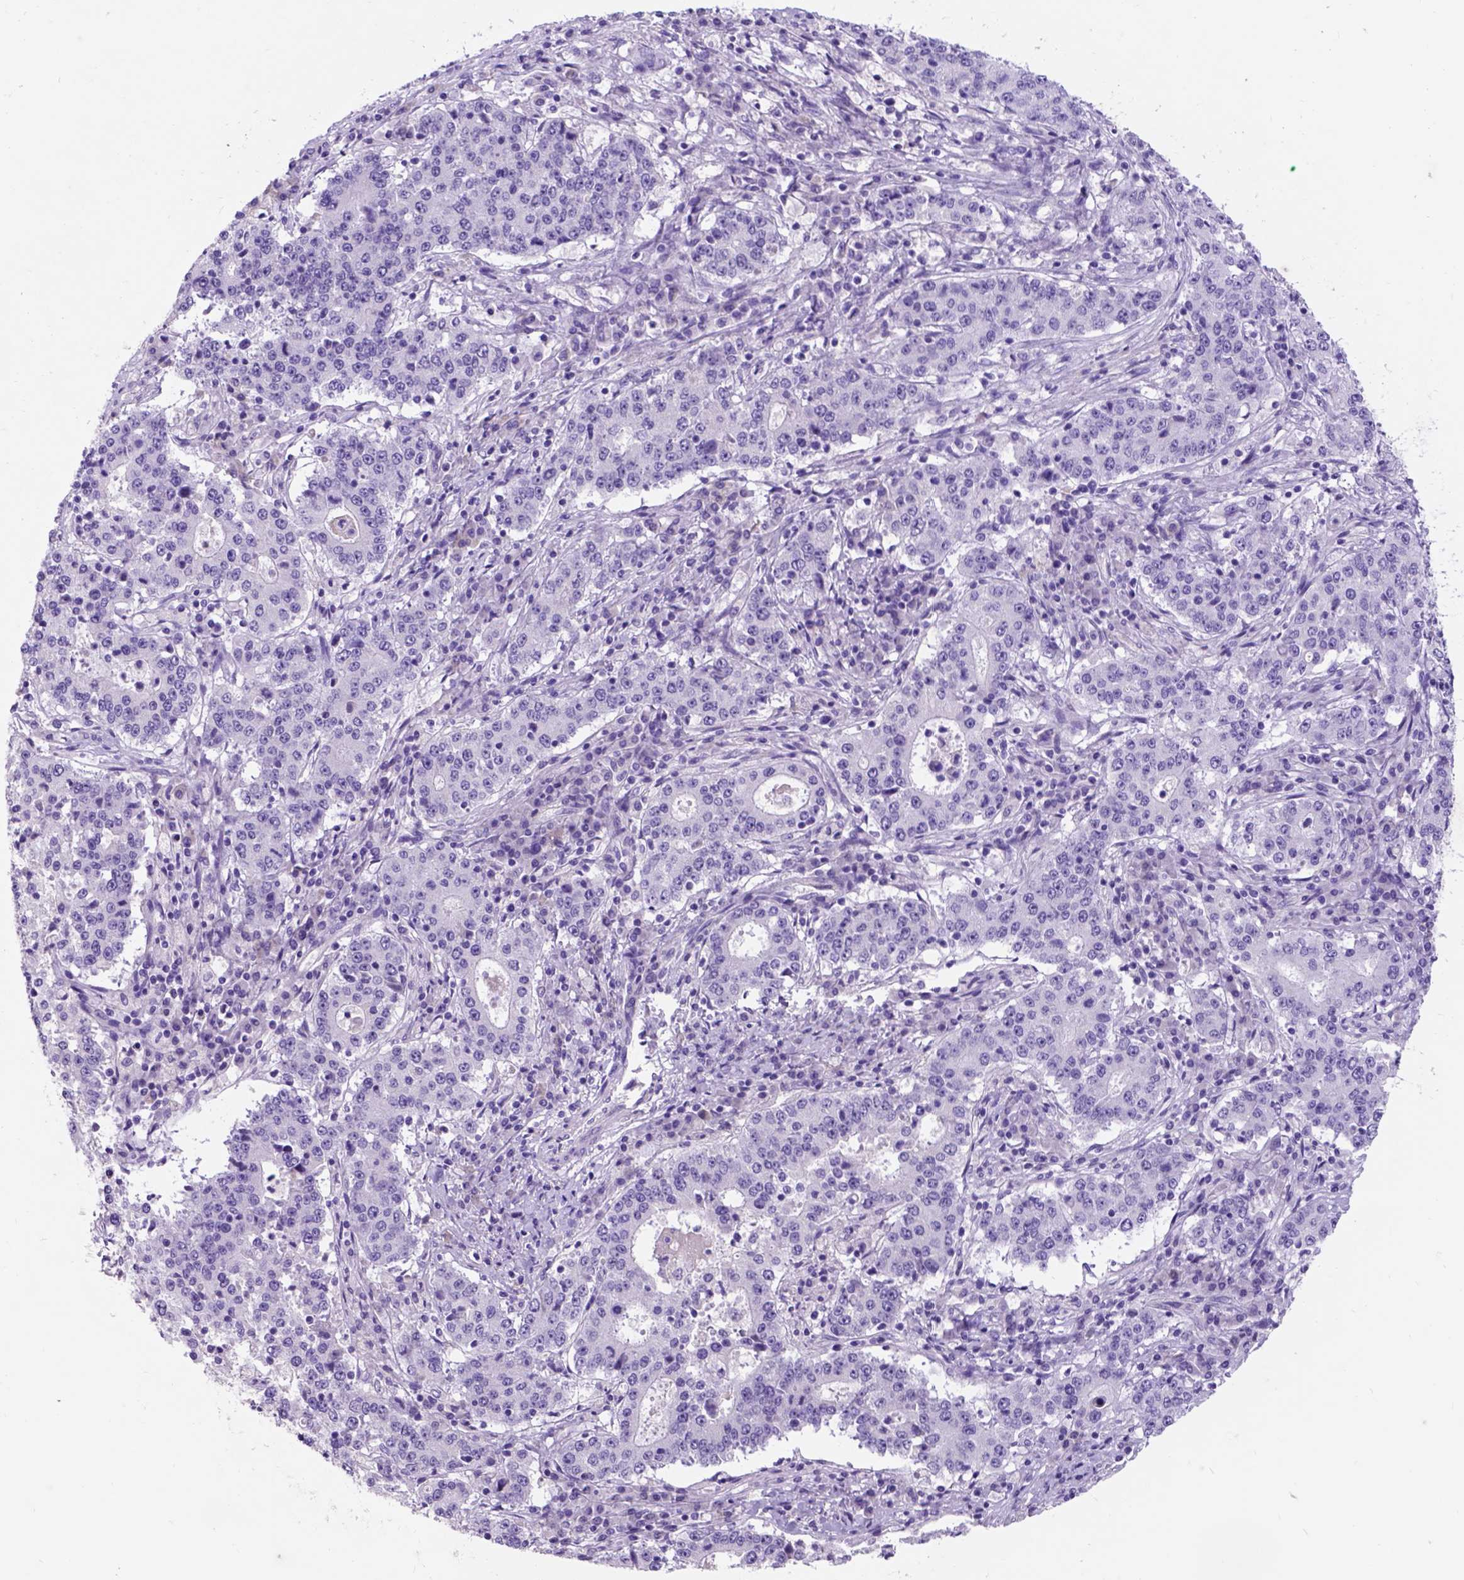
{"staining": {"intensity": "negative", "quantity": "none", "location": "none"}, "tissue": "stomach cancer", "cell_type": "Tumor cells", "image_type": "cancer", "snomed": [{"axis": "morphology", "description": "Adenocarcinoma, NOS"}, {"axis": "topography", "description": "Stomach"}], "caption": "Tumor cells show no significant protein positivity in adenocarcinoma (stomach).", "gene": "EGFR", "patient": {"sex": "male", "age": 59}}